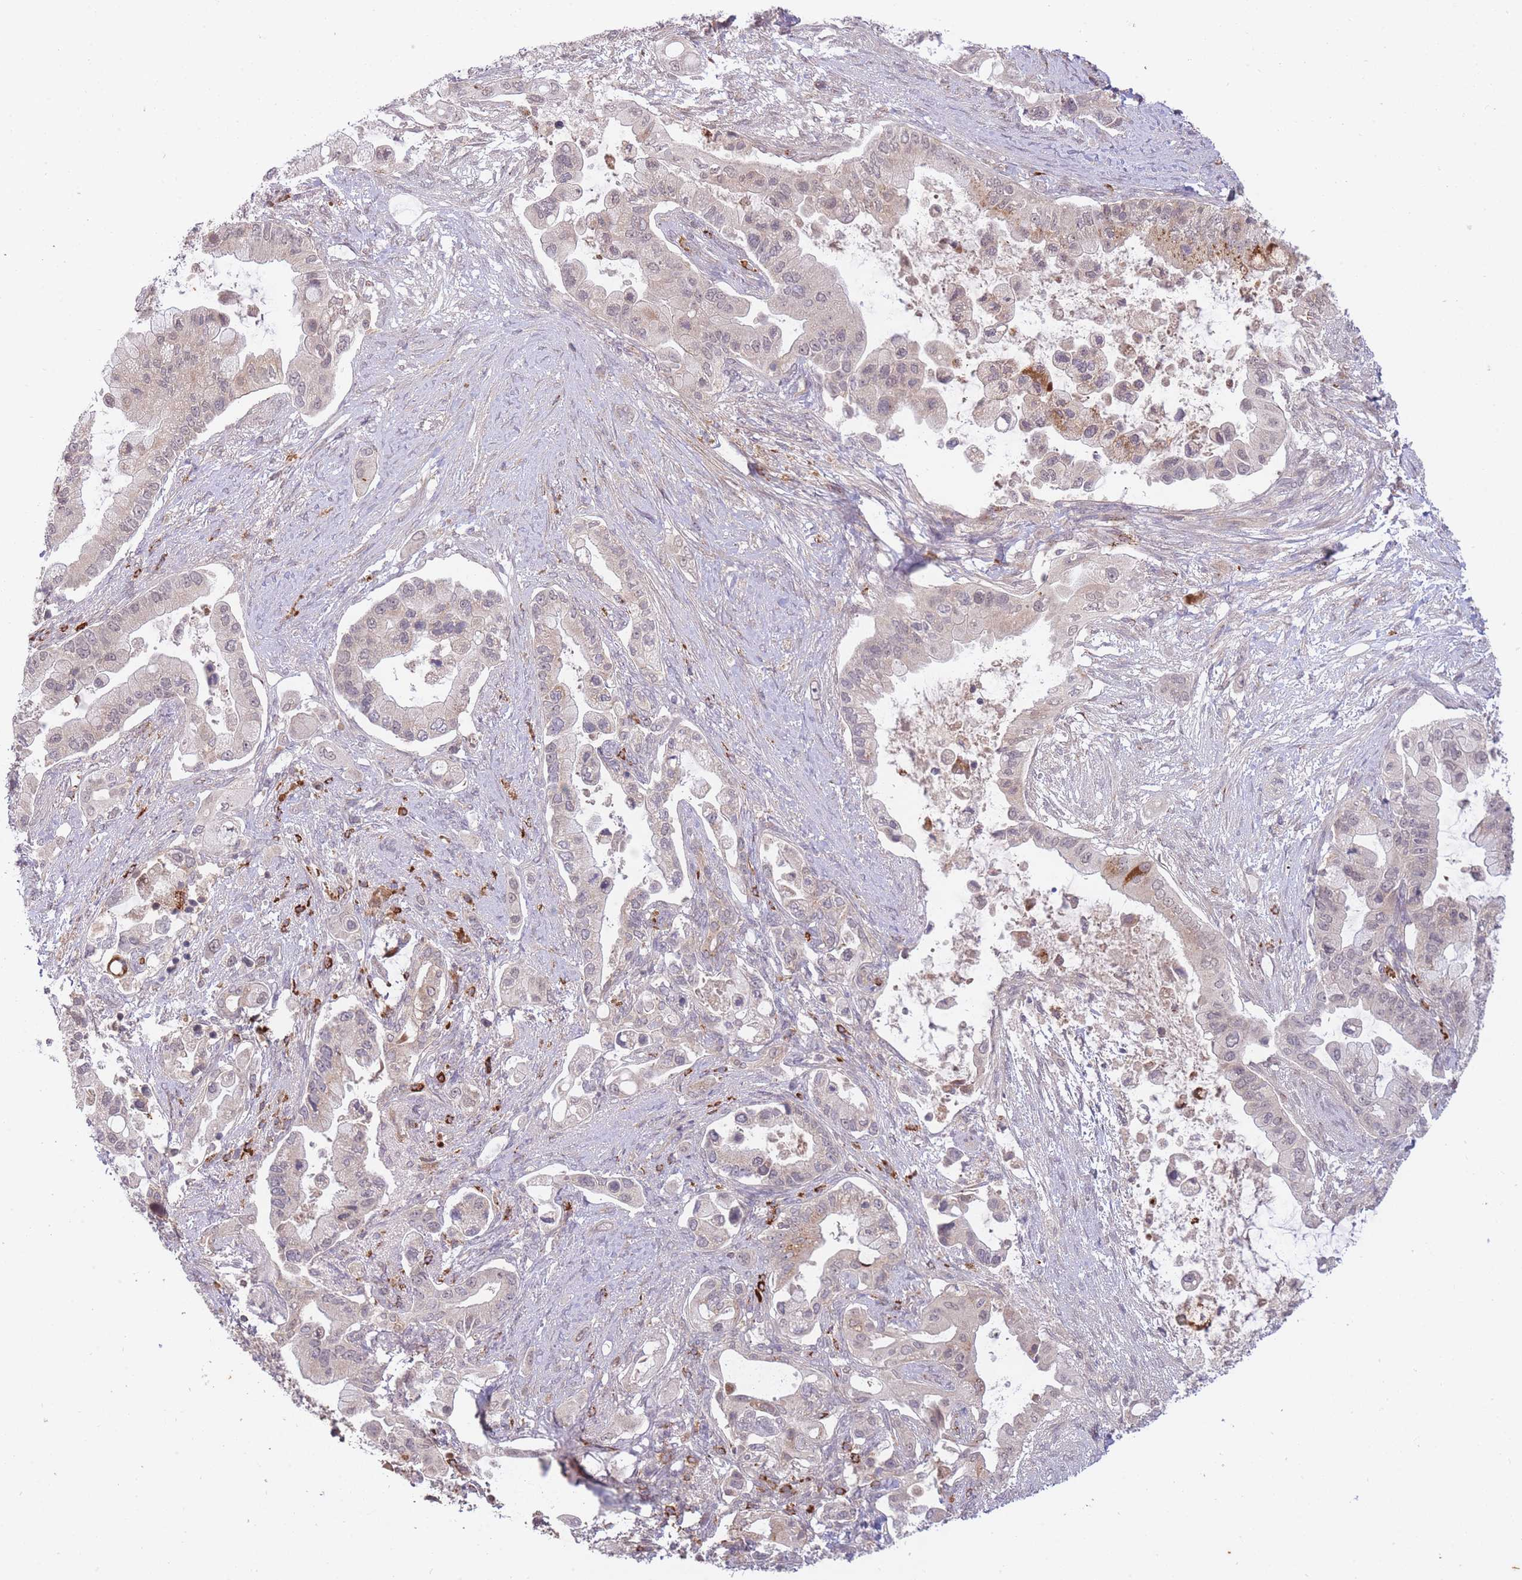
{"staining": {"intensity": "weak", "quantity": "<25%", "location": "nuclear"}, "tissue": "pancreatic cancer", "cell_type": "Tumor cells", "image_type": "cancer", "snomed": [{"axis": "morphology", "description": "Adenocarcinoma, NOS"}, {"axis": "topography", "description": "Pancreas"}], "caption": "Tumor cells are negative for protein expression in human pancreatic adenocarcinoma.", "gene": "SMC6", "patient": {"sex": "male", "age": 57}}